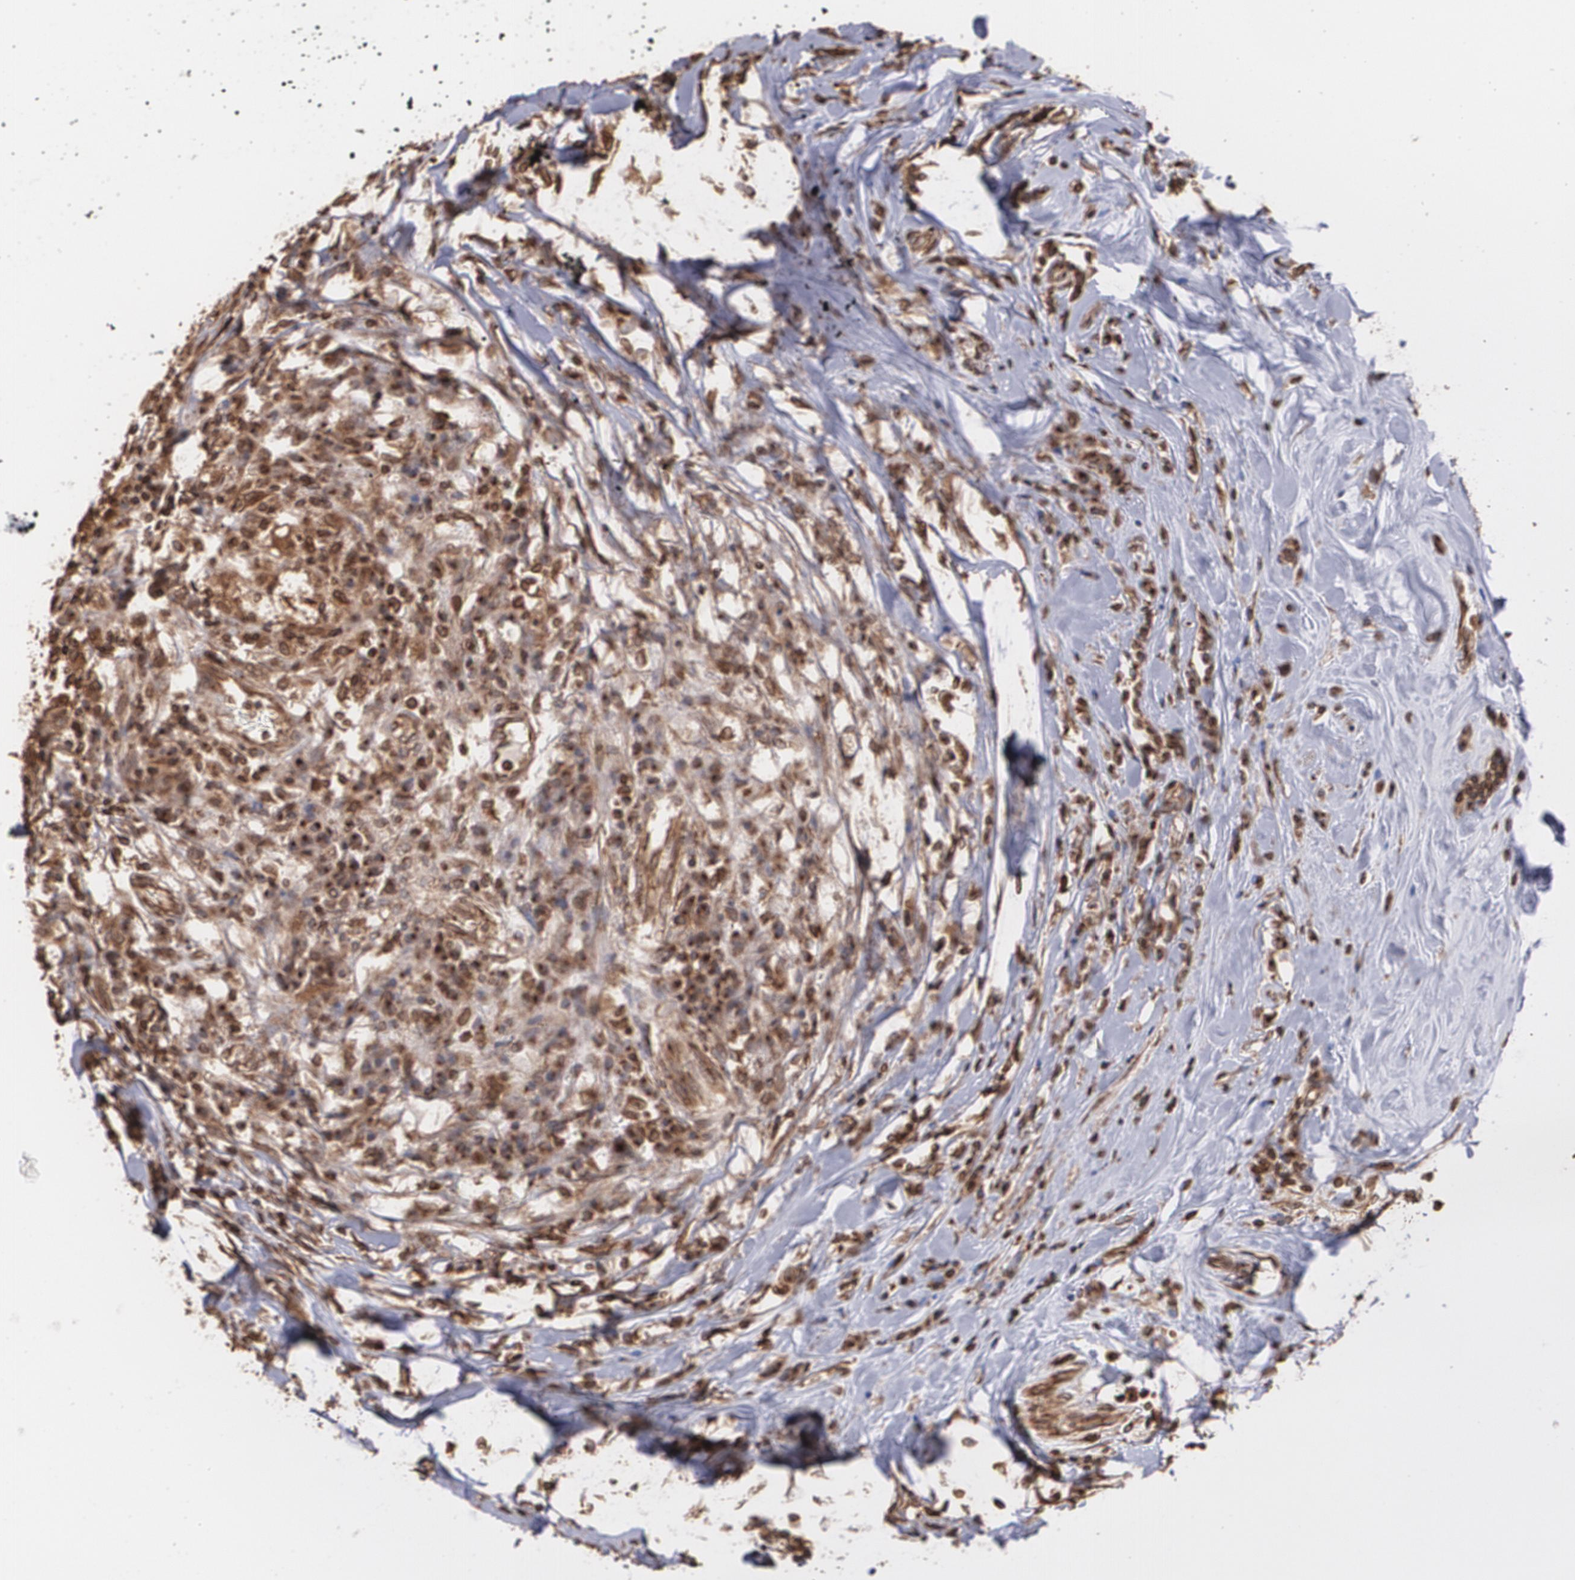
{"staining": {"intensity": "strong", "quantity": ">75%", "location": "cytoplasmic/membranous"}, "tissue": "breast cancer", "cell_type": "Tumor cells", "image_type": "cancer", "snomed": [{"axis": "morphology", "description": "Duct carcinoma"}, {"axis": "topography", "description": "Breast"}], "caption": "A high amount of strong cytoplasmic/membranous expression is present in approximately >75% of tumor cells in breast invasive ductal carcinoma tissue.", "gene": "TRIP11", "patient": {"sex": "female", "age": 27}}